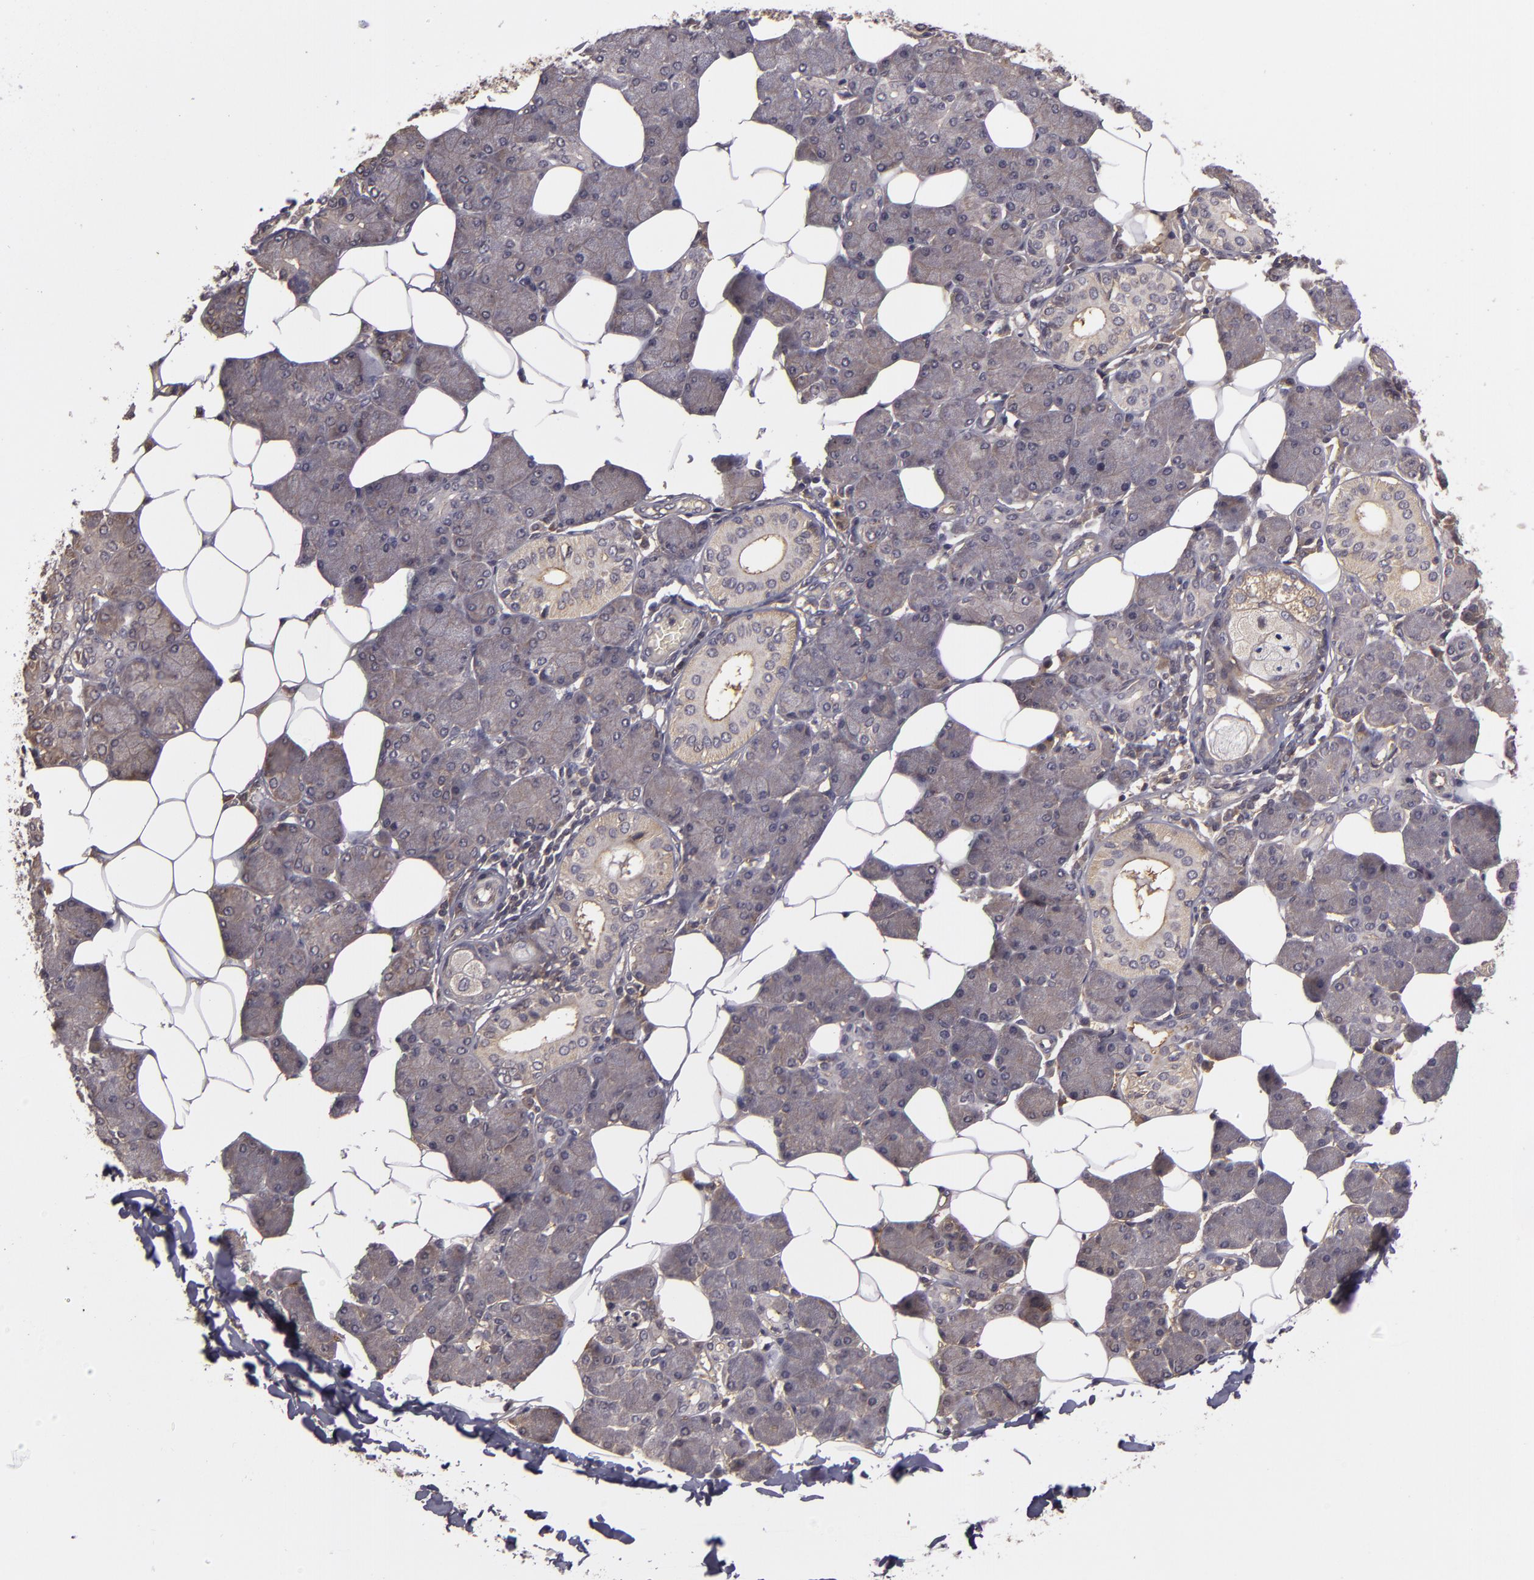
{"staining": {"intensity": "weak", "quantity": ">75%", "location": "cytoplasmic/membranous"}, "tissue": "salivary gland", "cell_type": "Glandular cells", "image_type": "normal", "snomed": [{"axis": "morphology", "description": "Normal tissue, NOS"}, {"axis": "morphology", "description": "Adenoma, NOS"}, {"axis": "topography", "description": "Salivary gland"}], "caption": "High-power microscopy captured an immunohistochemistry histopathology image of unremarkable salivary gland, revealing weak cytoplasmic/membranous staining in approximately >75% of glandular cells. Nuclei are stained in blue.", "gene": "HRAS", "patient": {"sex": "female", "age": 32}}